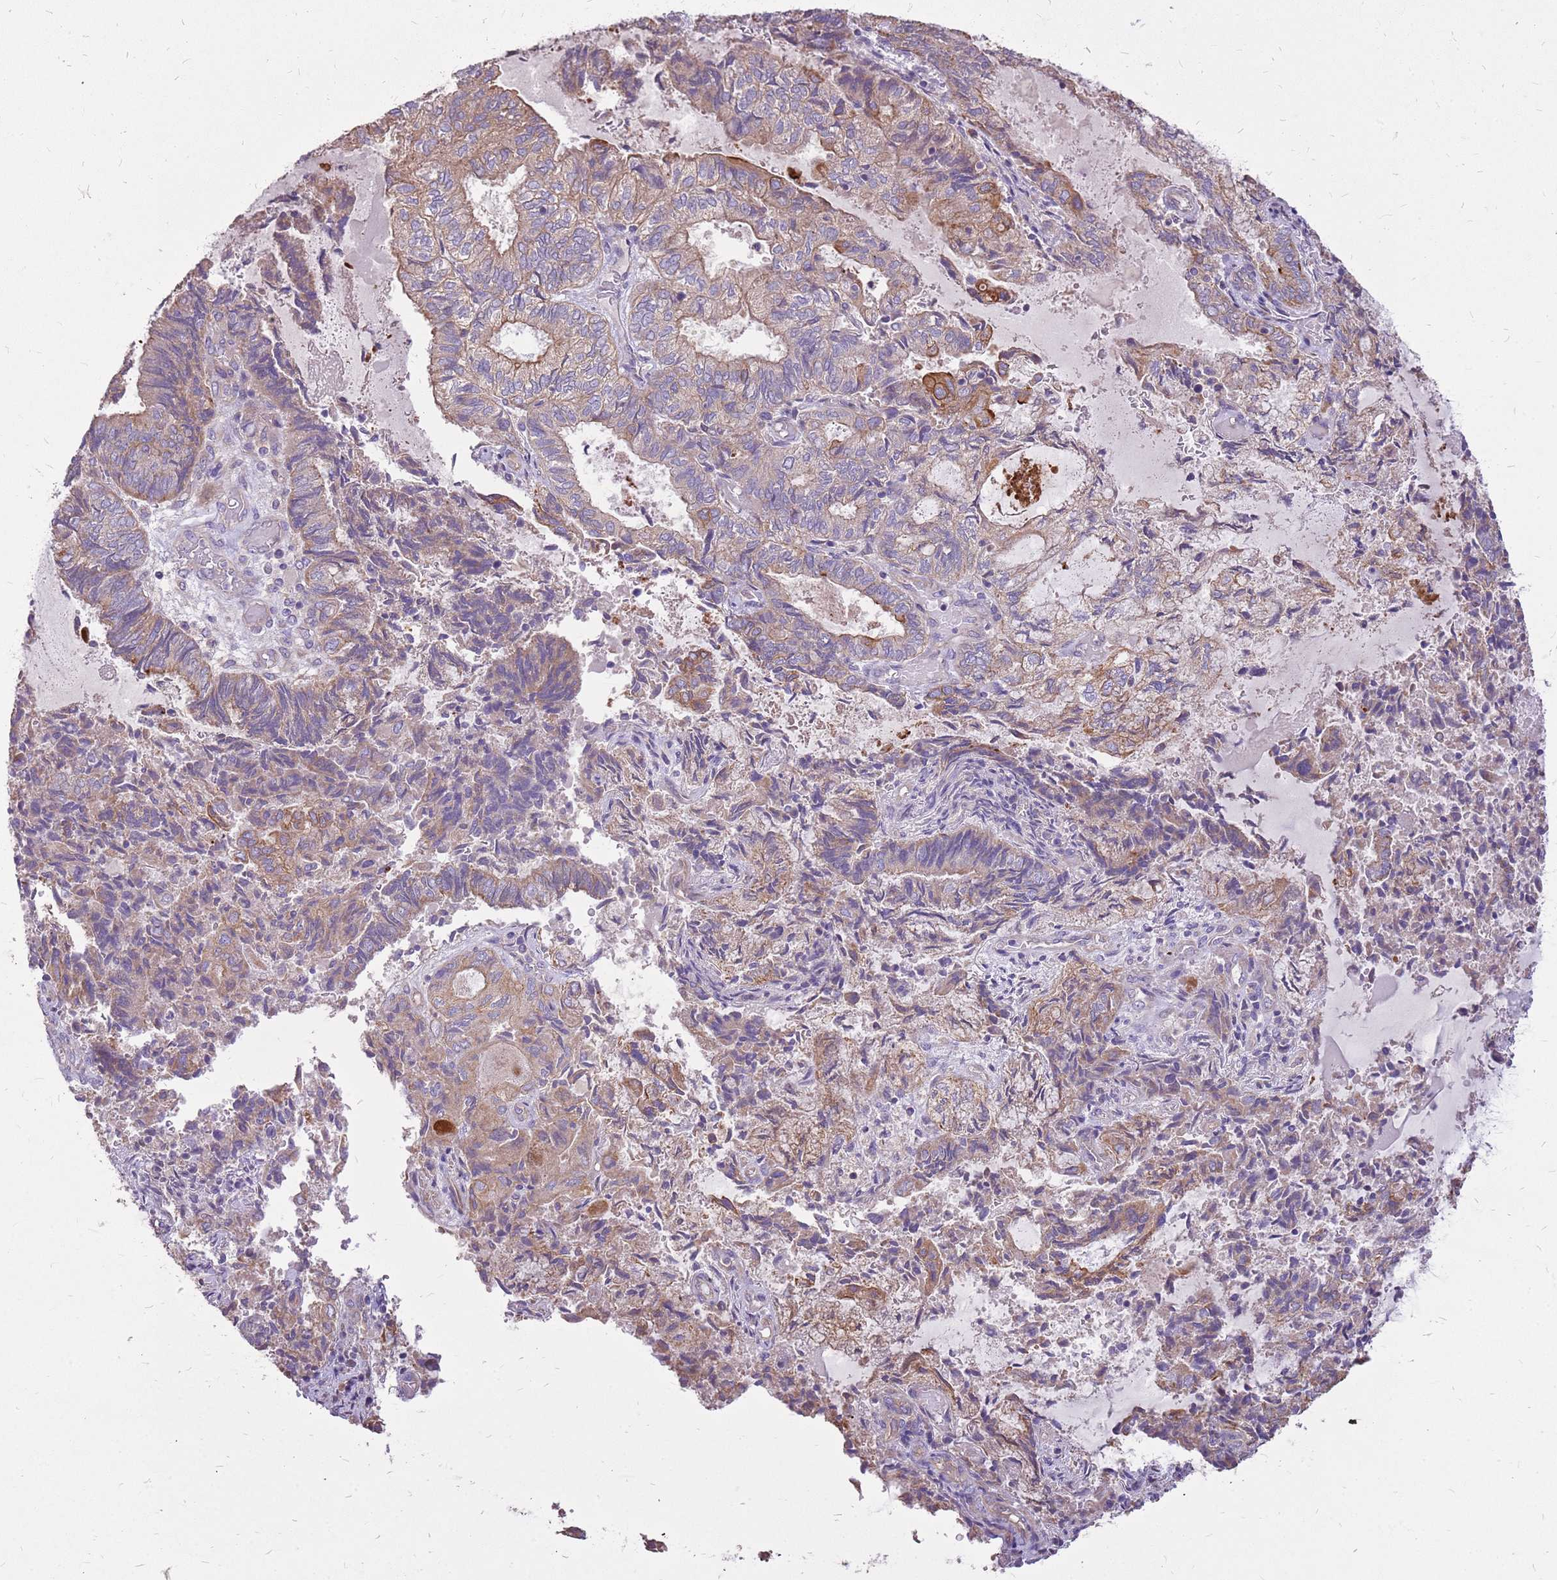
{"staining": {"intensity": "moderate", "quantity": "<25%", "location": "cytoplasmic/membranous"}, "tissue": "endometrial cancer", "cell_type": "Tumor cells", "image_type": "cancer", "snomed": [{"axis": "morphology", "description": "Adenocarcinoma, NOS"}, {"axis": "topography", "description": "Endometrium"}], "caption": "This is an image of IHC staining of endometrial adenocarcinoma, which shows moderate expression in the cytoplasmic/membranous of tumor cells.", "gene": "WASHC4", "patient": {"sex": "female", "age": 80}}